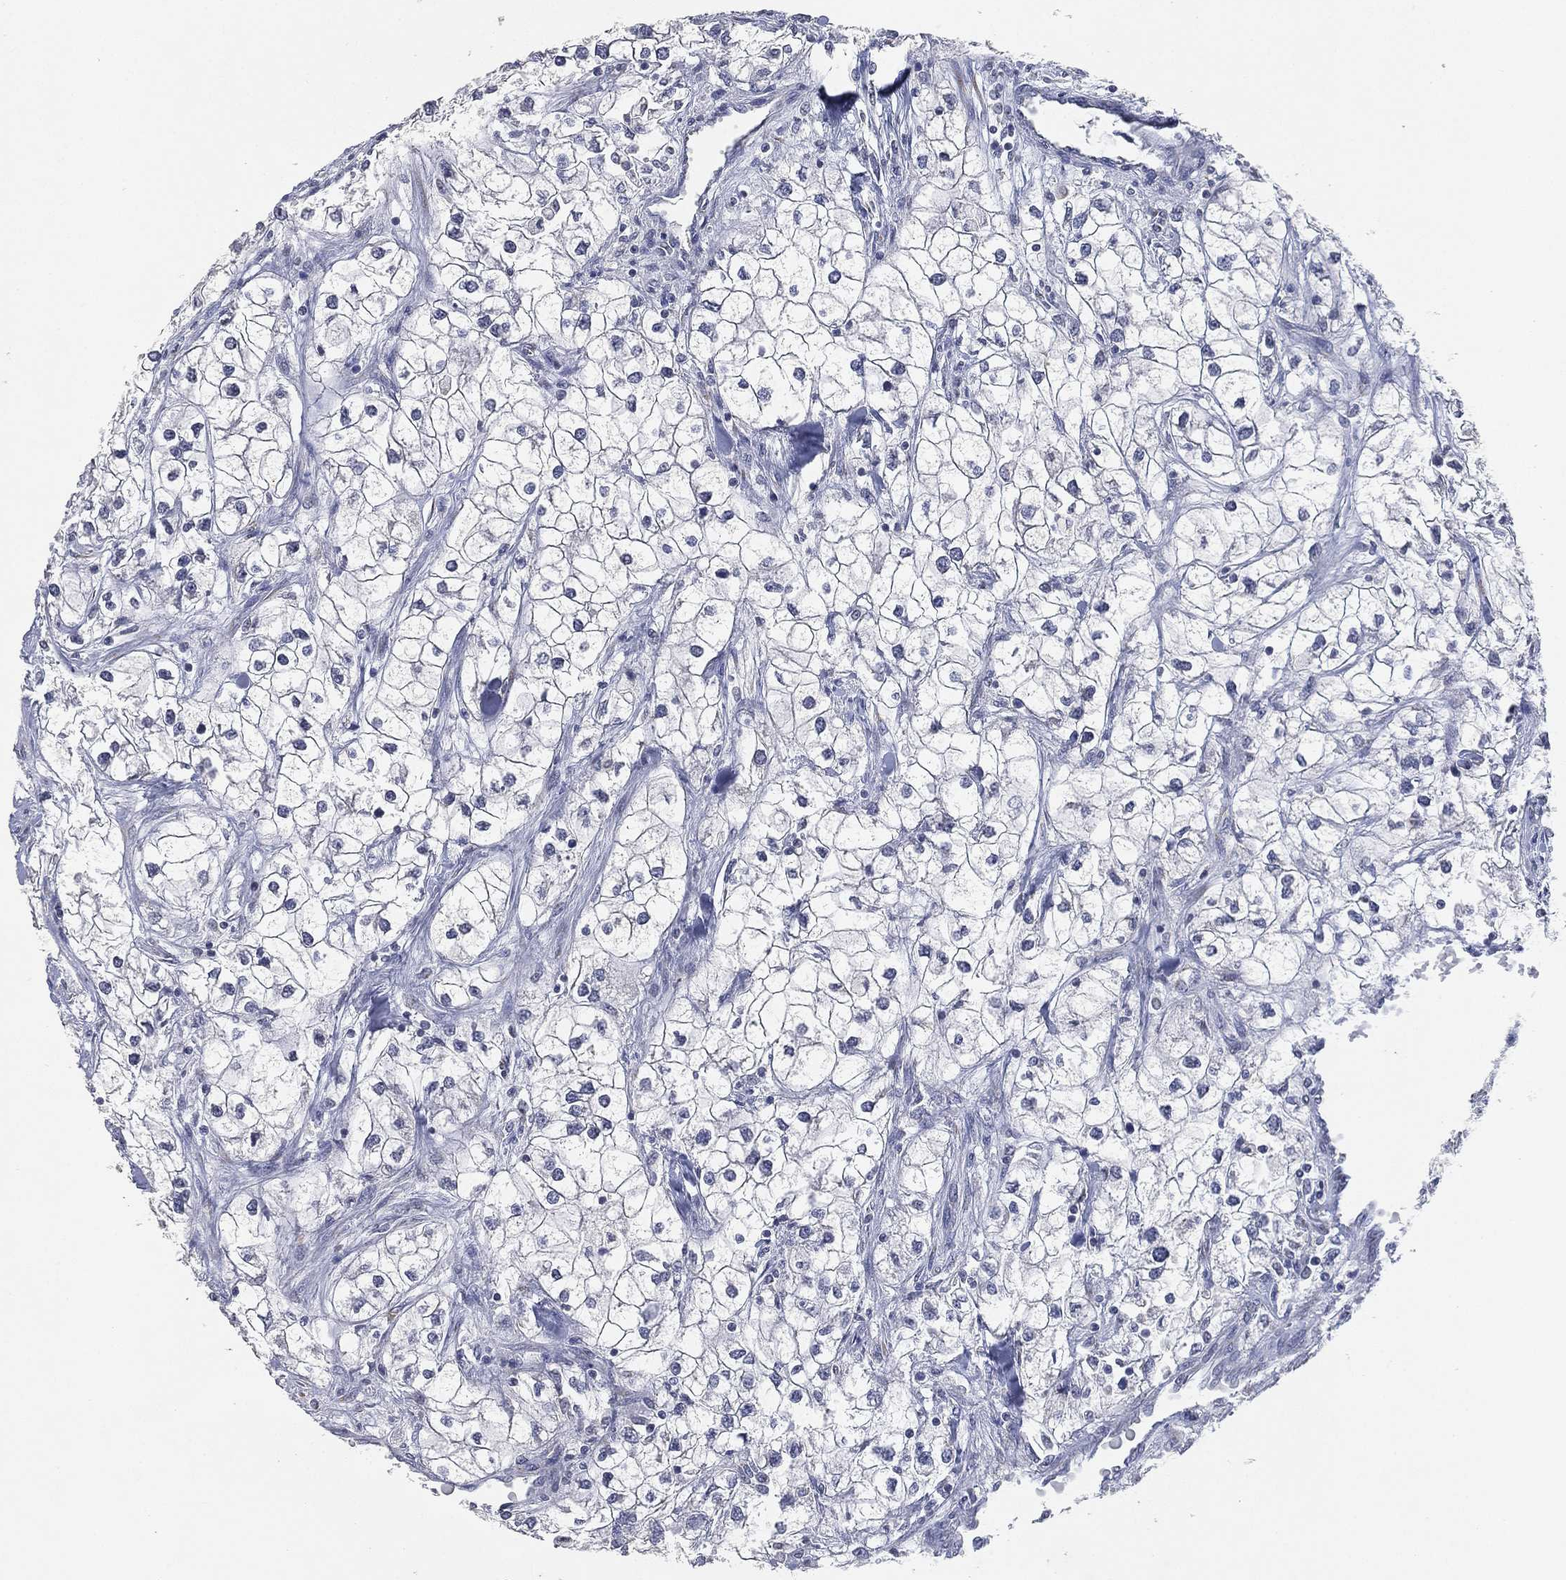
{"staining": {"intensity": "negative", "quantity": "none", "location": "none"}, "tissue": "renal cancer", "cell_type": "Tumor cells", "image_type": "cancer", "snomed": [{"axis": "morphology", "description": "Adenocarcinoma, NOS"}, {"axis": "topography", "description": "Kidney"}], "caption": "Renal cancer was stained to show a protein in brown. There is no significant positivity in tumor cells.", "gene": "TICAM1", "patient": {"sex": "male", "age": 59}}